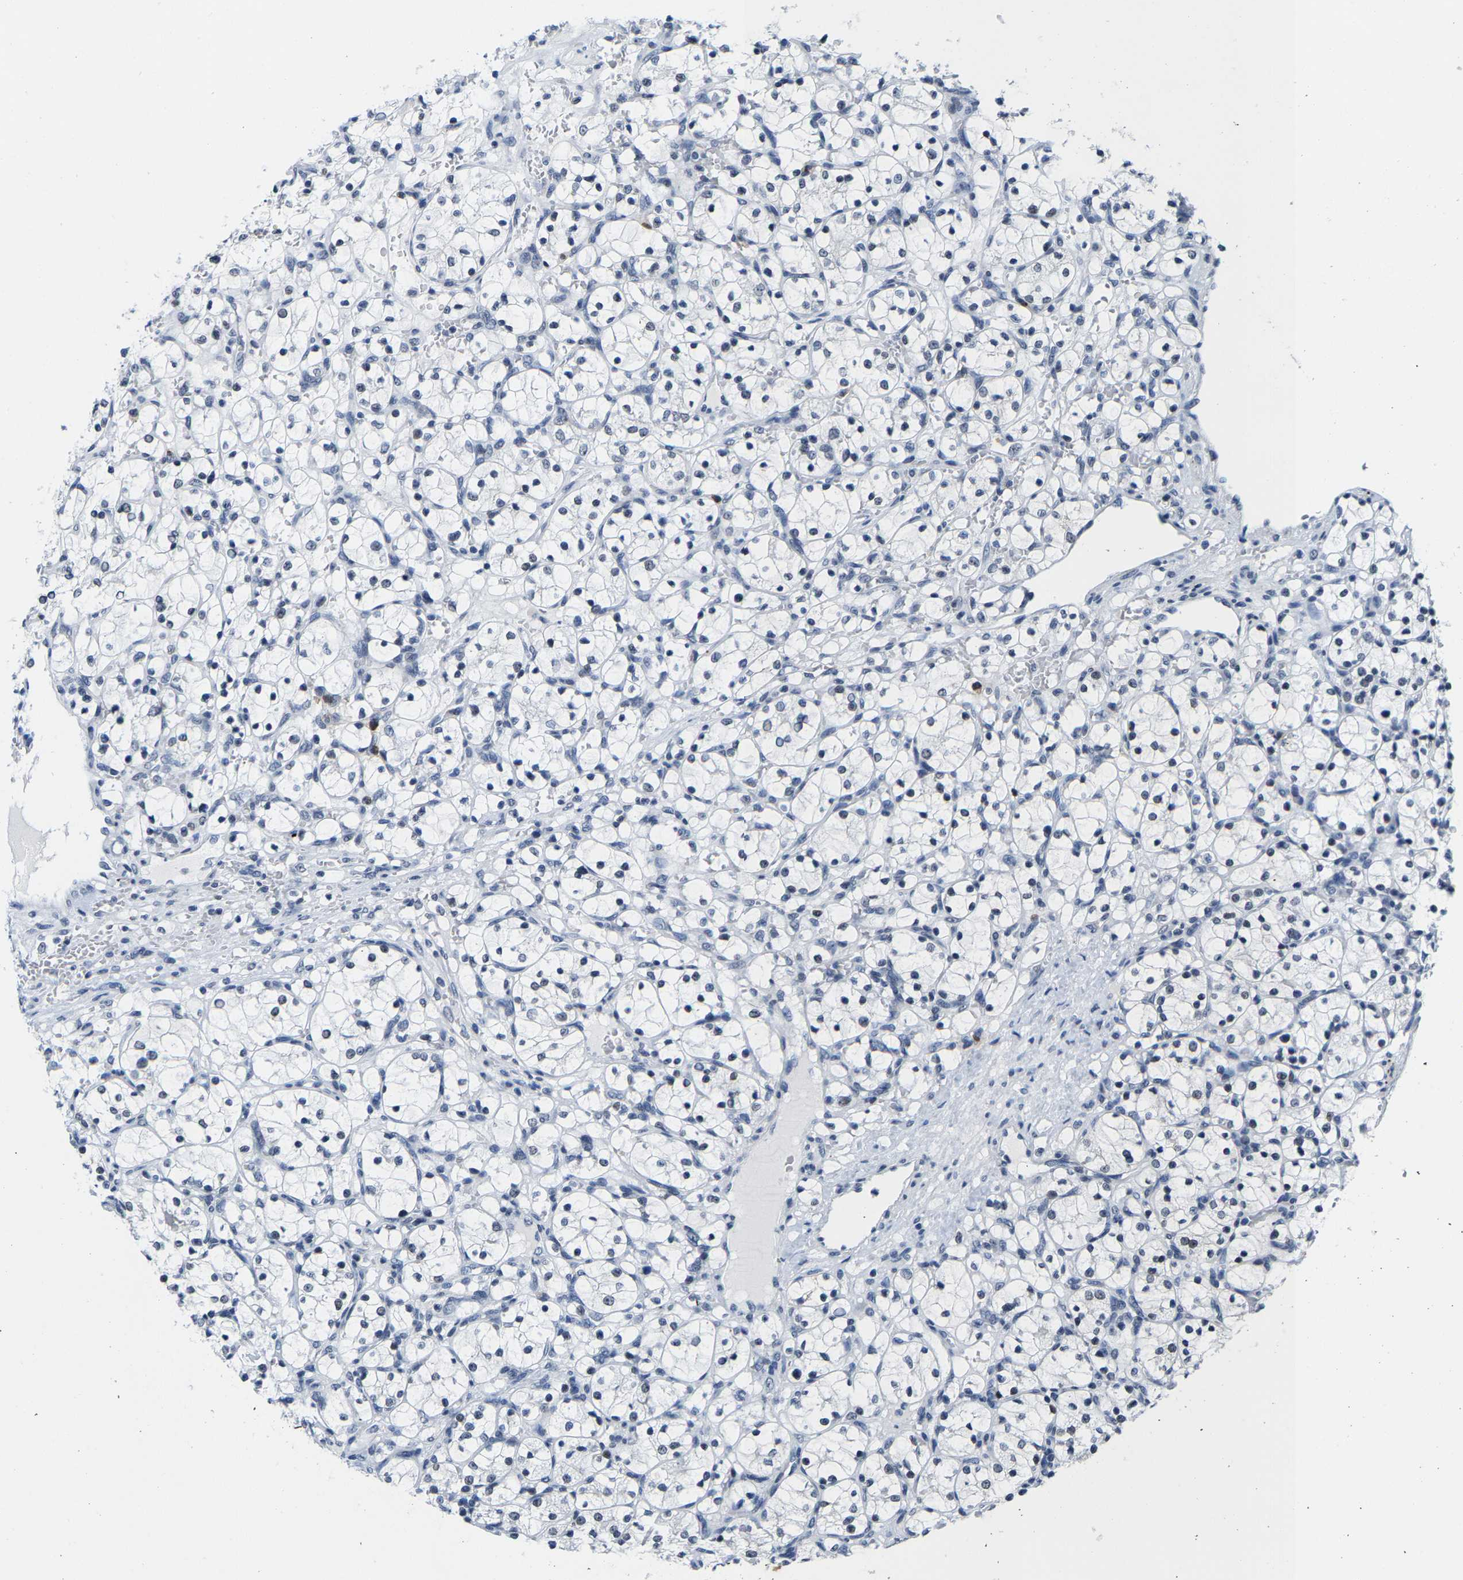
{"staining": {"intensity": "negative", "quantity": "none", "location": "none"}, "tissue": "renal cancer", "cell_type": "Tumor cells", "image_type": "cancer", "snomed": [{"axis": "morphology", "description": "Adenocarcinoma, NOS"}, {"axis": "topography", "description": "Kidney"}], "caption": "IHC of renal adenocarcinoma exhibits no staining in tumor cells.", "gene": "SETD1B", "patient": {"sex": "female", "age": 69}}